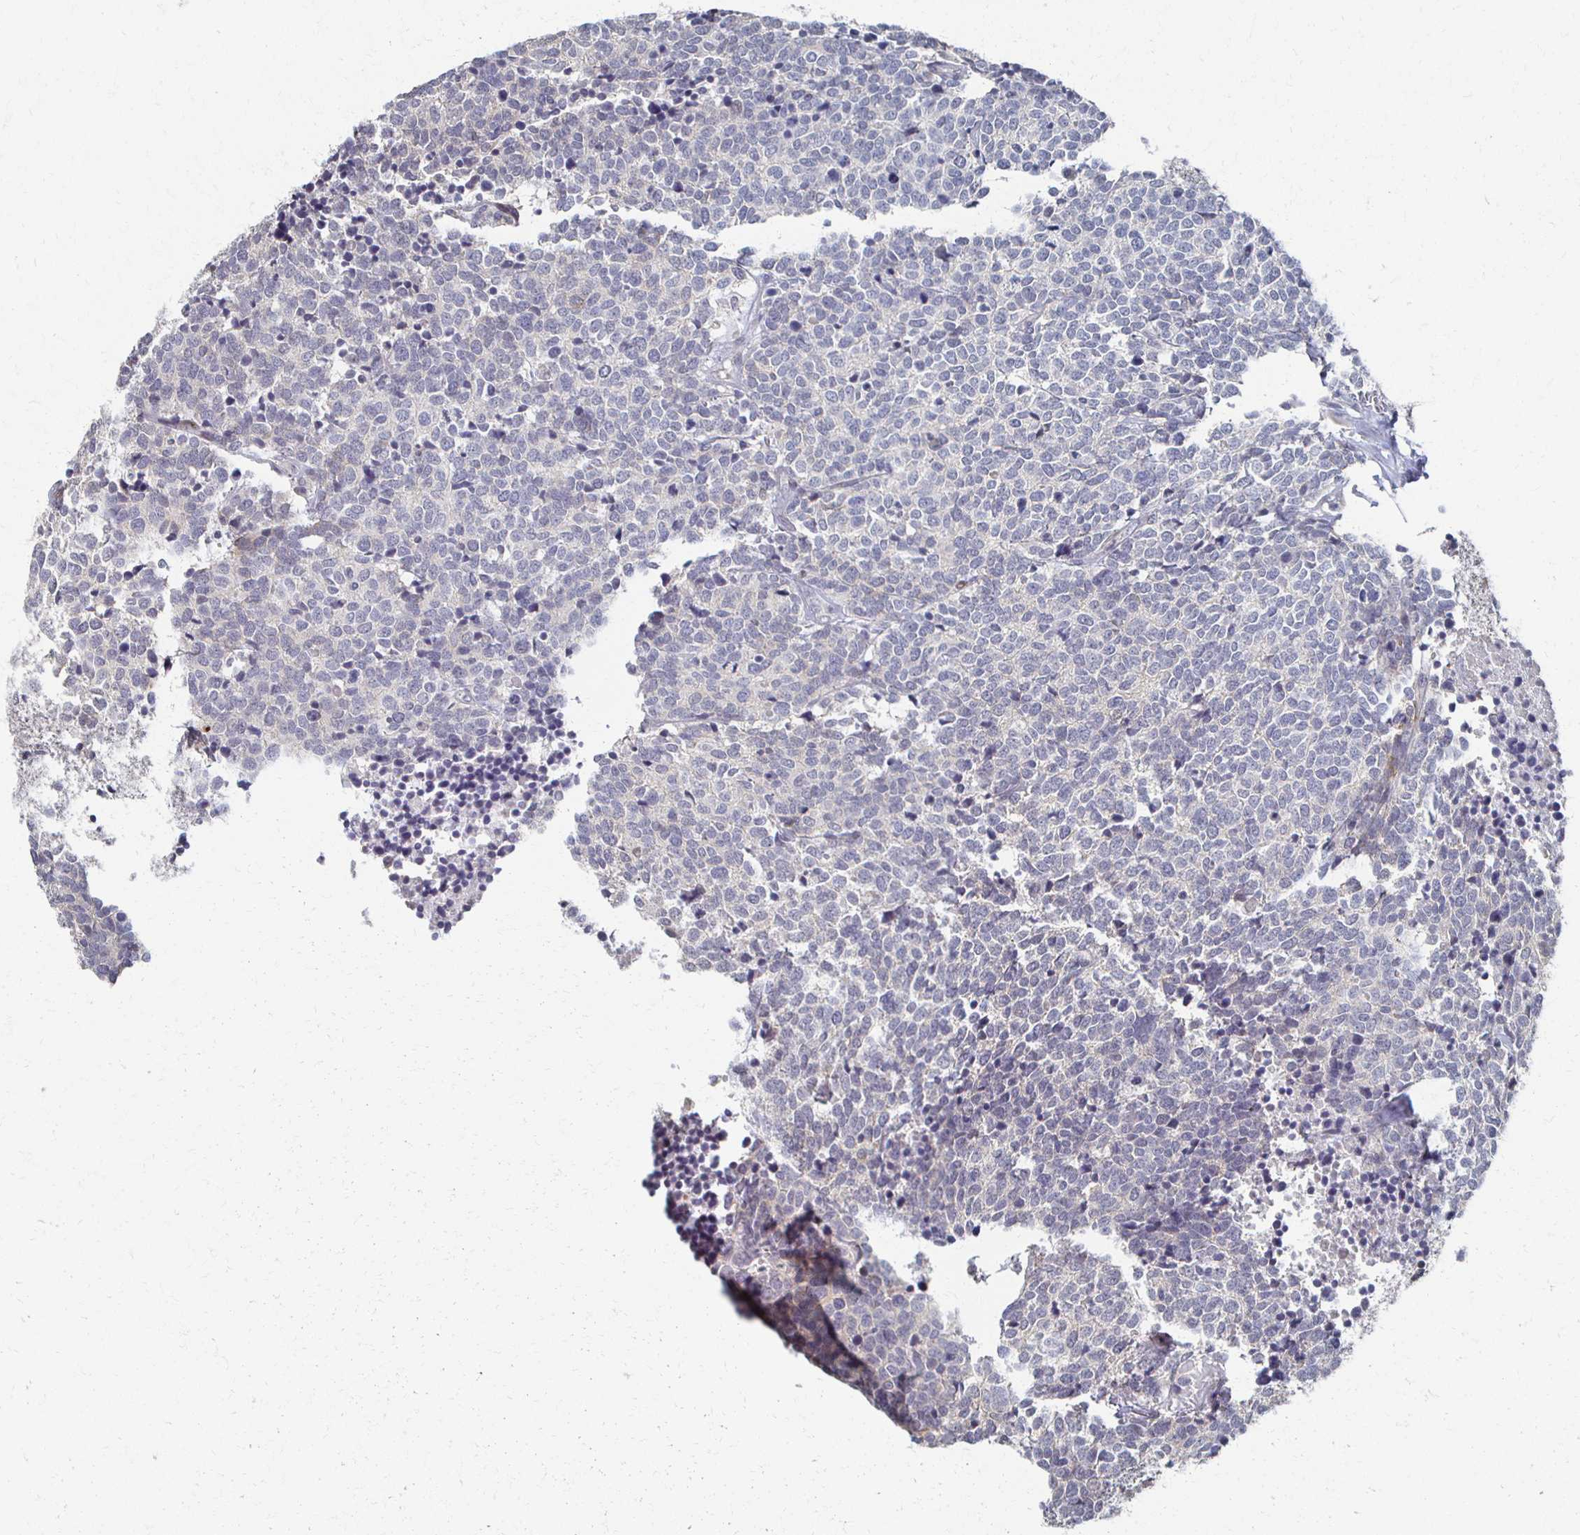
{"staining": {"intensity": "negative", "quantity": "none", "location": "none"}, "tissue": "carcinoid", "cell_type": "Tumor cells", "image_type": "cancer", "snomed": [{"axis": "morphology", "description": "Carcinoid, malignant, NOS"}, {"axis": "topography", "description": "Skin"}], "caption": "This is an immunohistochemistry (IHC) micrograph of human malignant carcinoid. There is no staining in tumor cells.", "gene": "DAB1", "patient": {"sex": "female", "age": 79}}